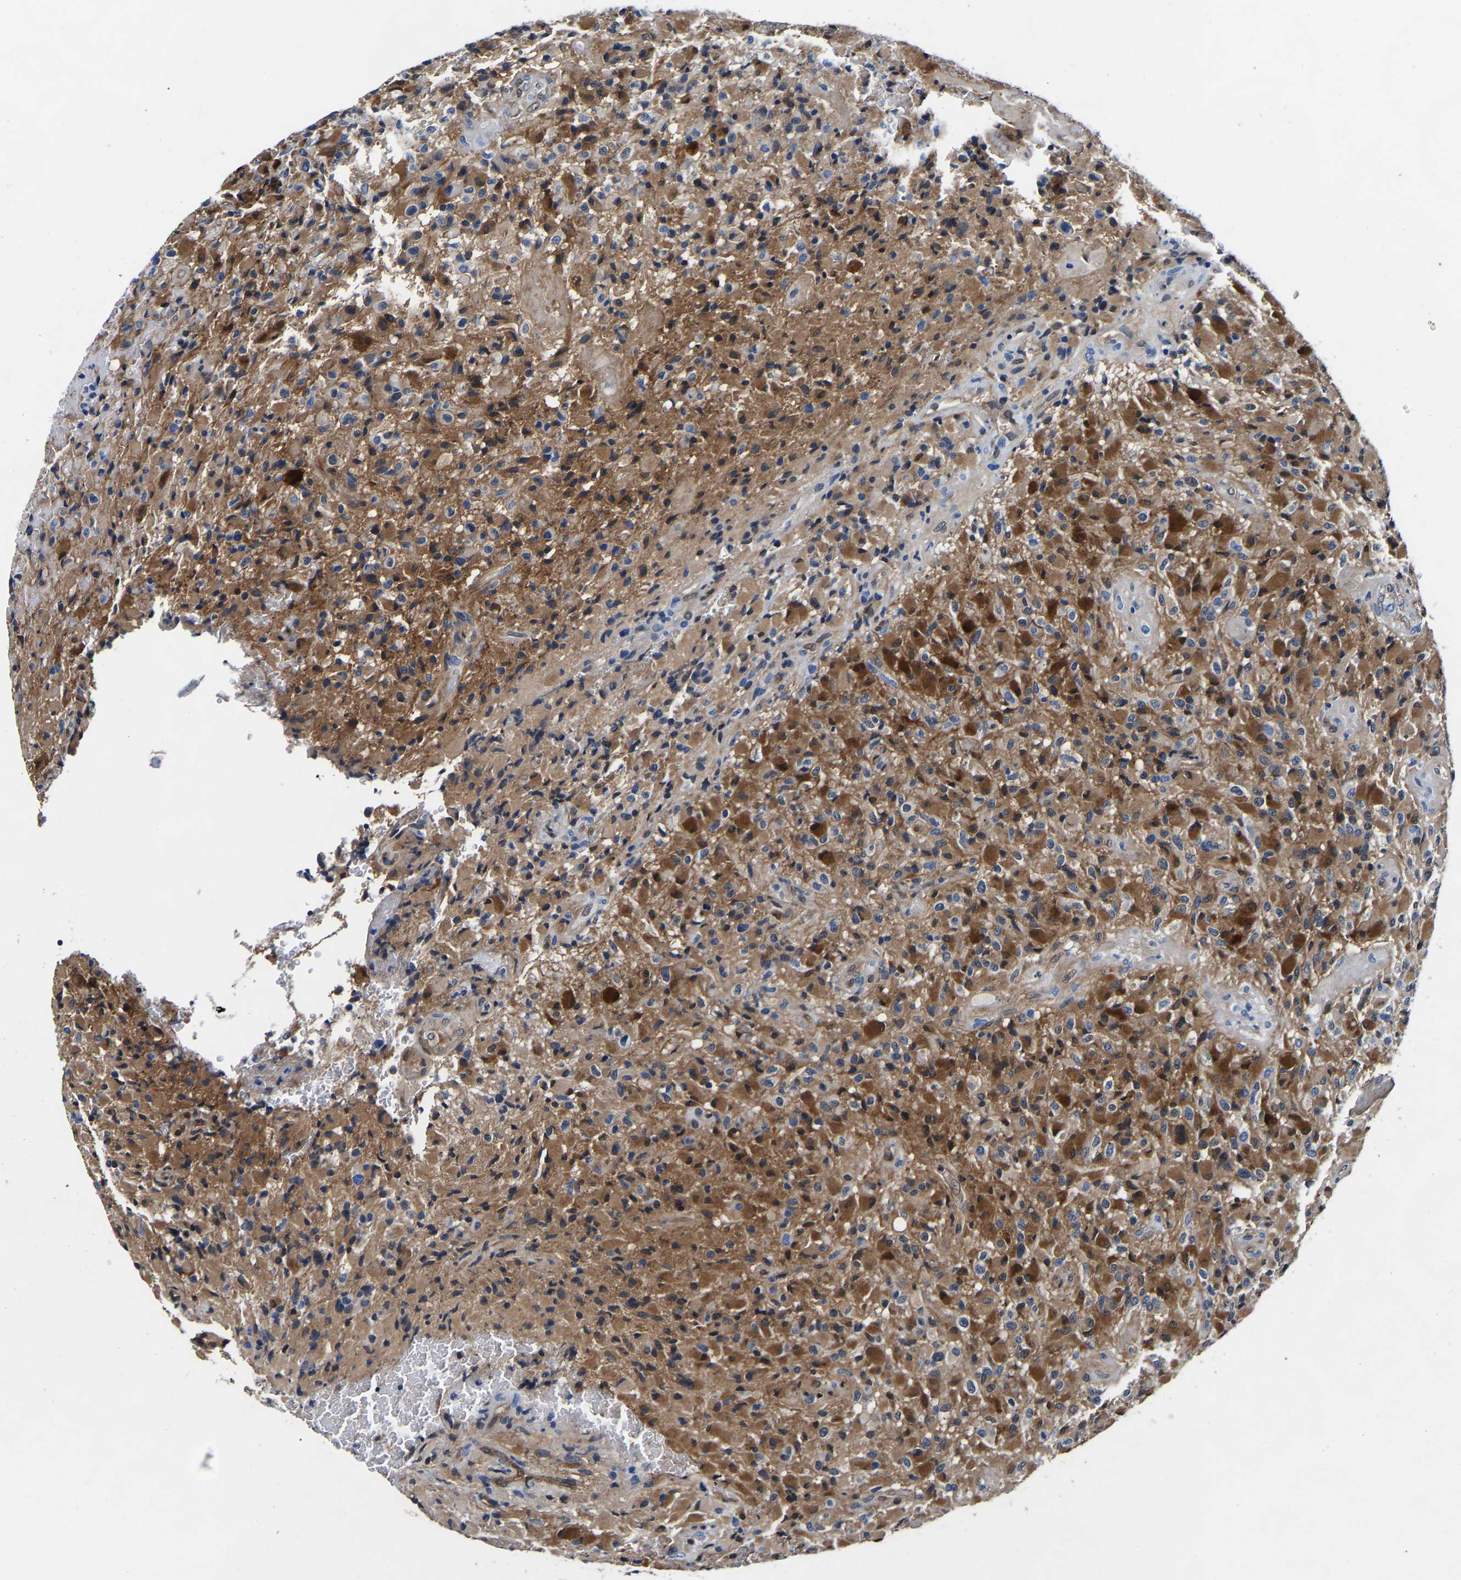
{"staining": {"intensity": "strong", "quantity": ">75%", "location": "cytoplasmic/membranous"}, "tissue": "glioma", "cell_type": "Tumor cells", "image_type": "cancer", "snomed": [{"axis": "morphology", "description": "Glioma, malignant, High grade"}, {"axis": "topography", "description": "Brain"}], "caption": "Tumor cells display strong cytoplasmic/membranous staining in about >75% of cells in high-grade glioma (malignant).", "gene": "S100A13", "patient": {"sex": "male", "age": 71}}